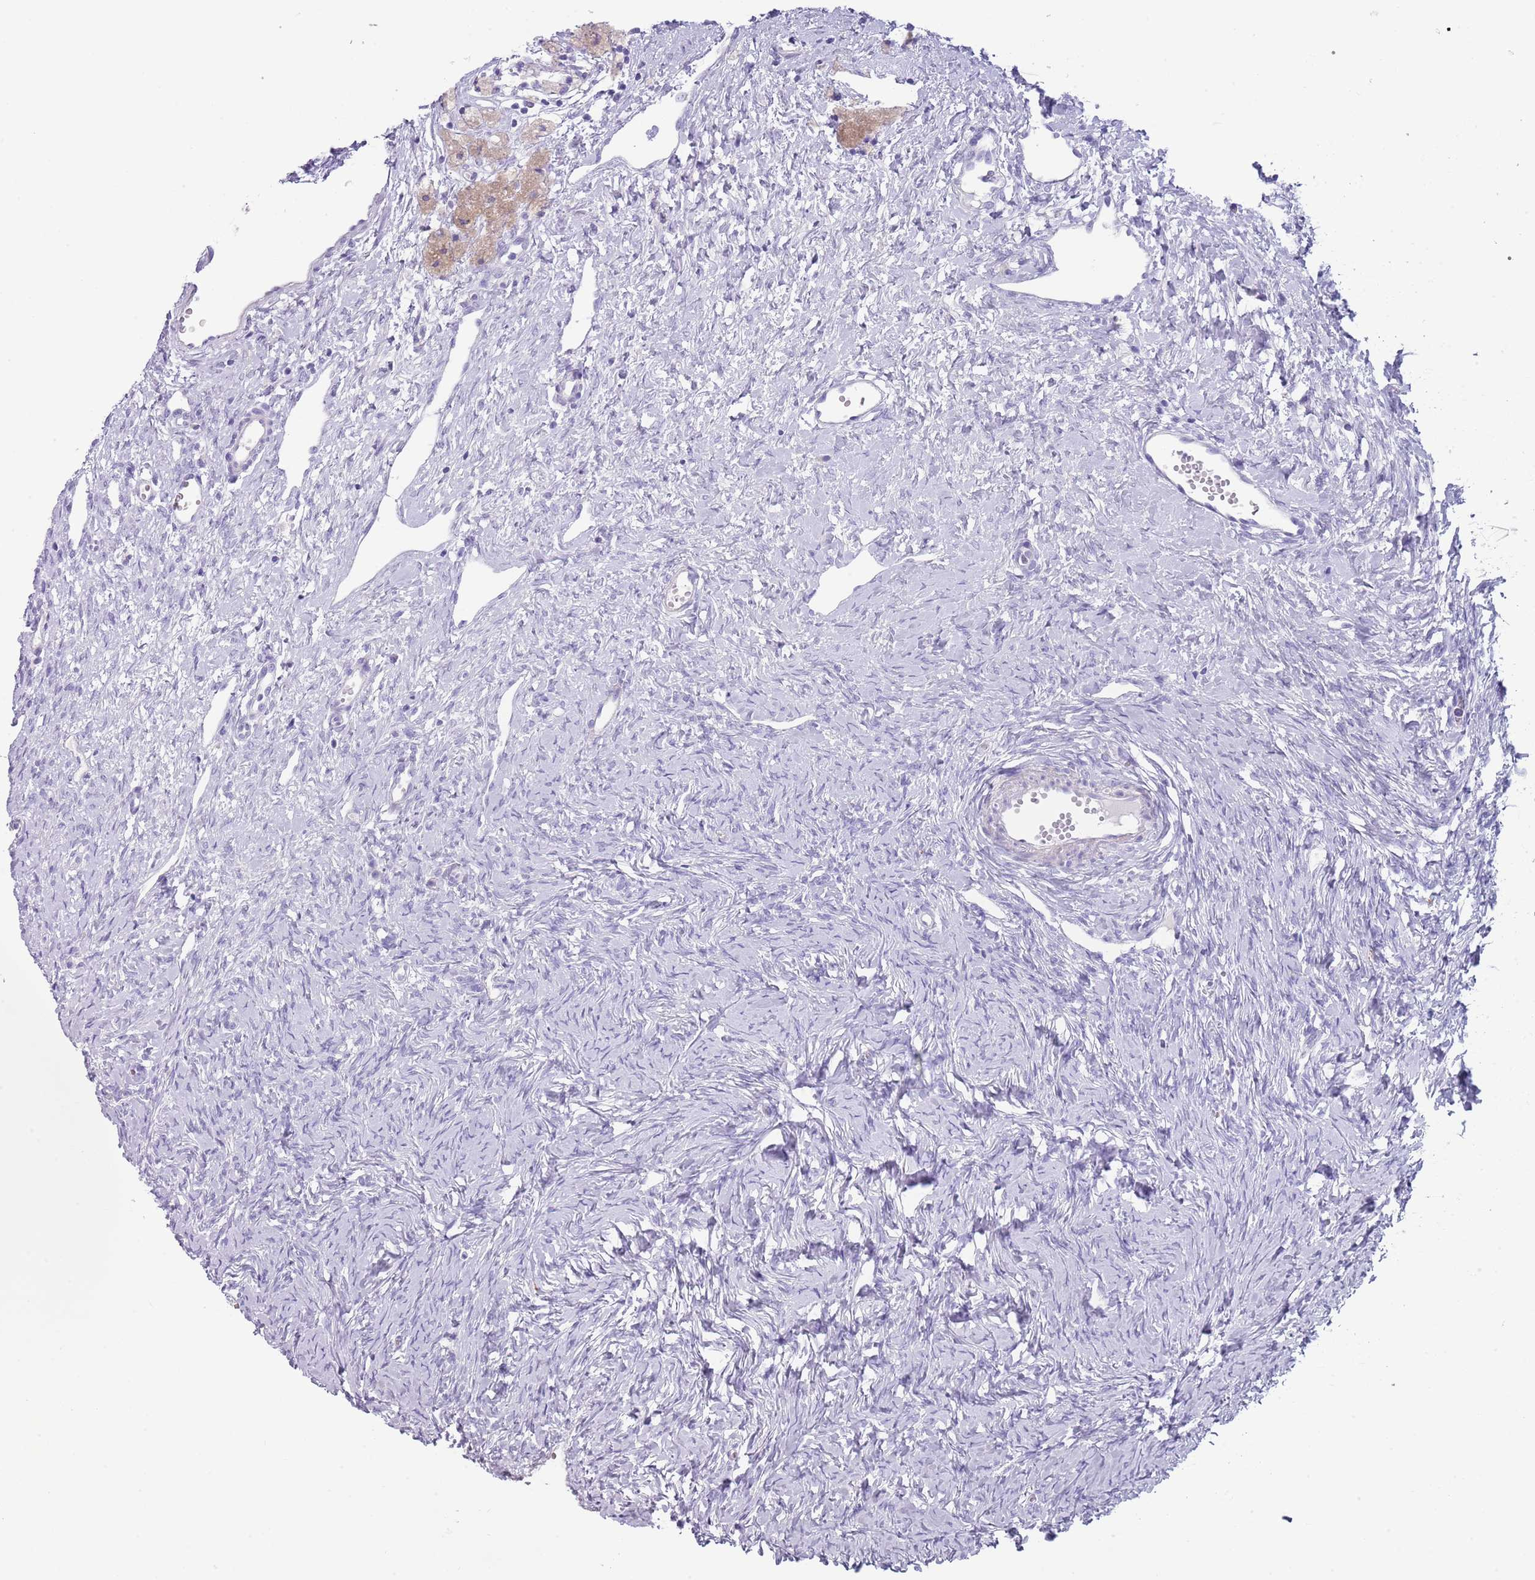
{"staining": {"intensity": "negative", "quantity": "none", "location": "none"}, "tissue": "ovary", "cell_type": "Follicle cells", "image_type": "normal", "snomed": [{"axis": "morphology", "description": "Normal tissue, NOS"}, {"axis": "topography", "description": "Ovary"}], "caption": "IHC of benign human ovary demonstrates no expression in follicle cells.", "gene": "ENSG00000271254", "patient": {"sex": "female", "age": 51}}